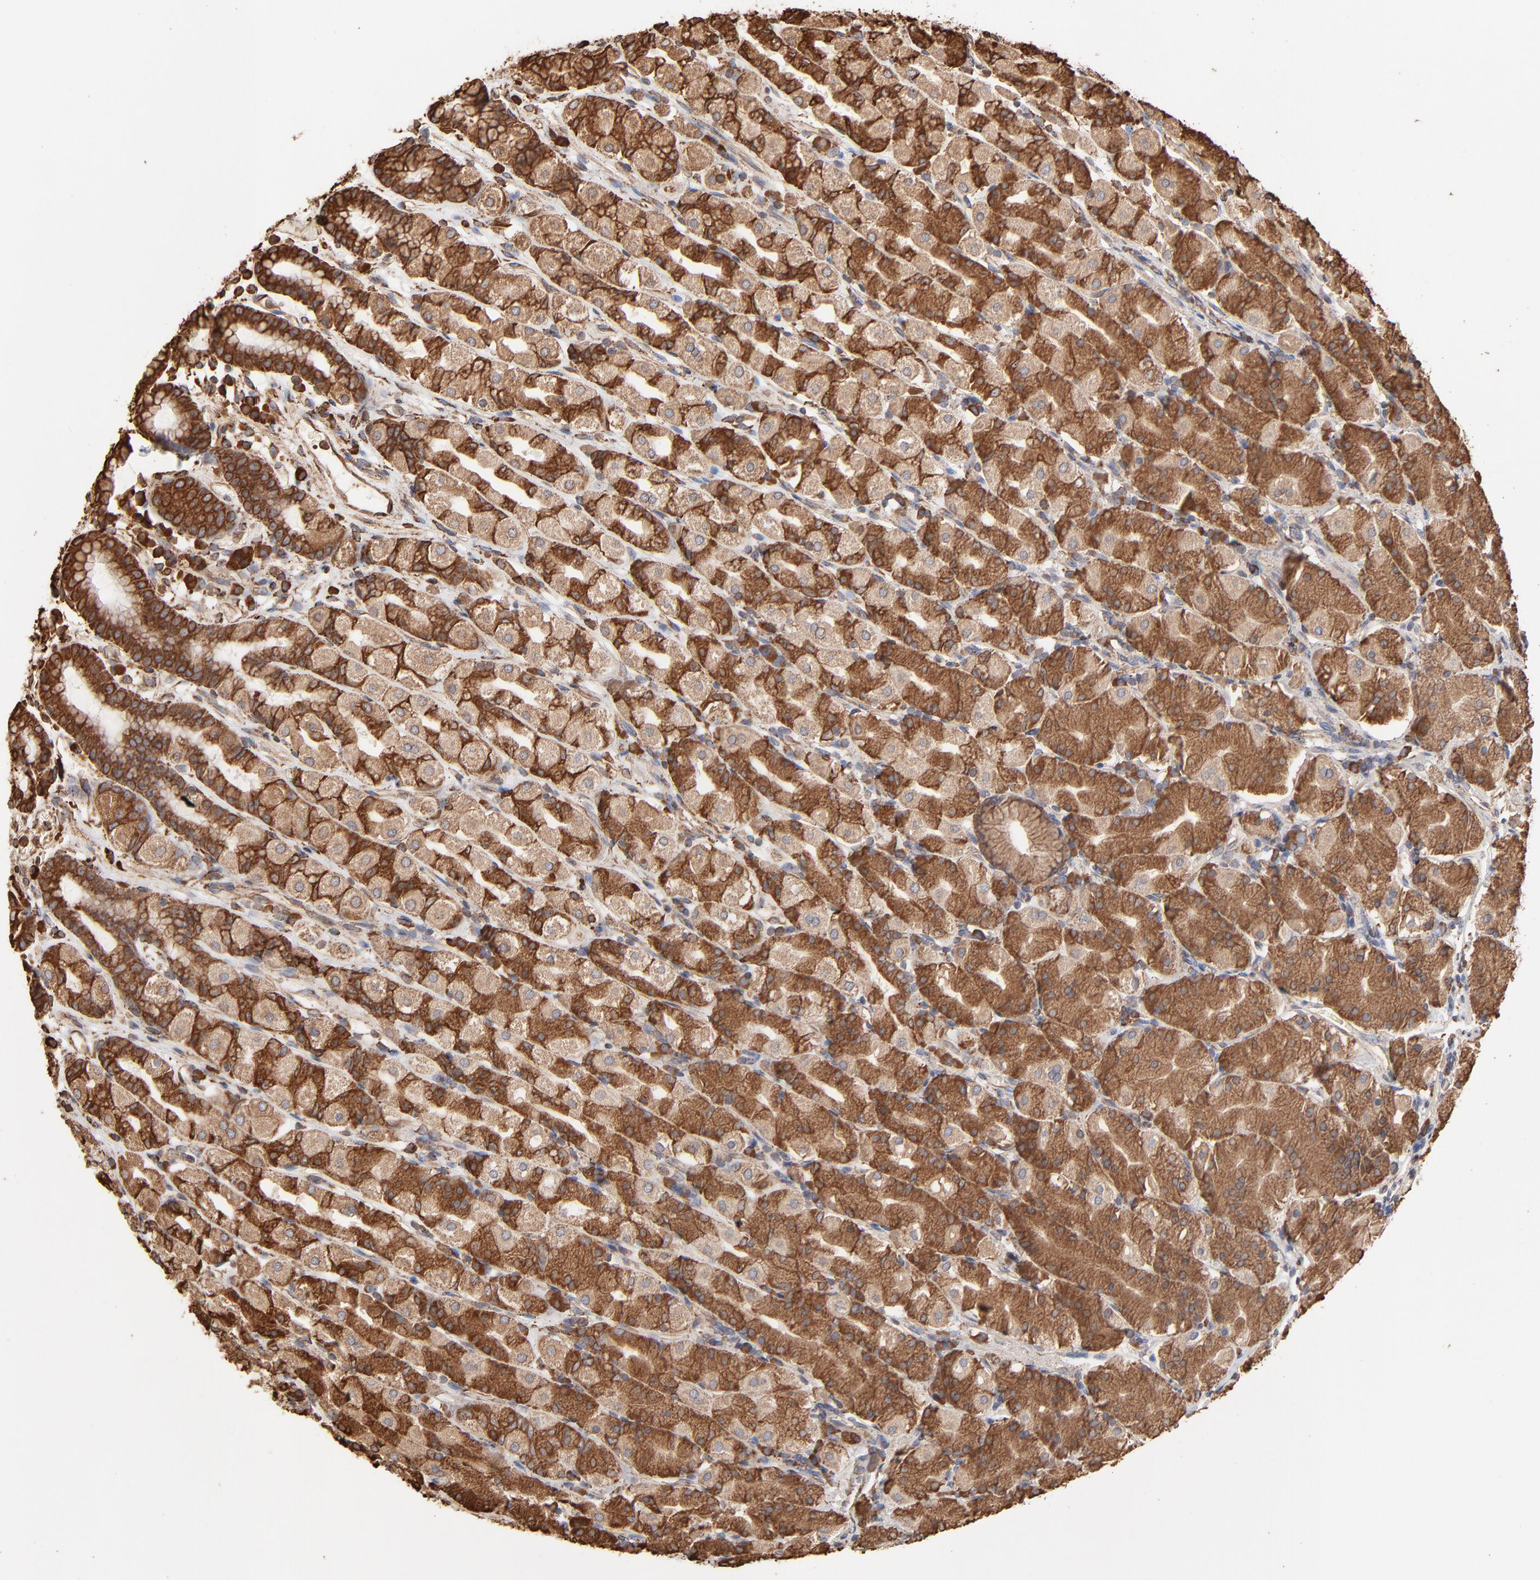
{"staining": {"intensity": "moderate", "quantity": ">75%", "location": "cytoplasmic/membranous"}, "tissue": "stomach", "cell_type": "Glandular cells", "image_type": "normal", "snomed": [{"axis": "morphology", "description": "Normal tissue, NOS"}, {"axis": "topography", "description": "Stomach, upper"}], "caption": "A micrograph showing moderate cytoplasmic/membranous staining in approximately >75% of glandular cells in benign stomach, as visualized by brown immunohistochemical staining.", "gene": "PDIA3", "patient": {"sex": "male", "age": 68}}